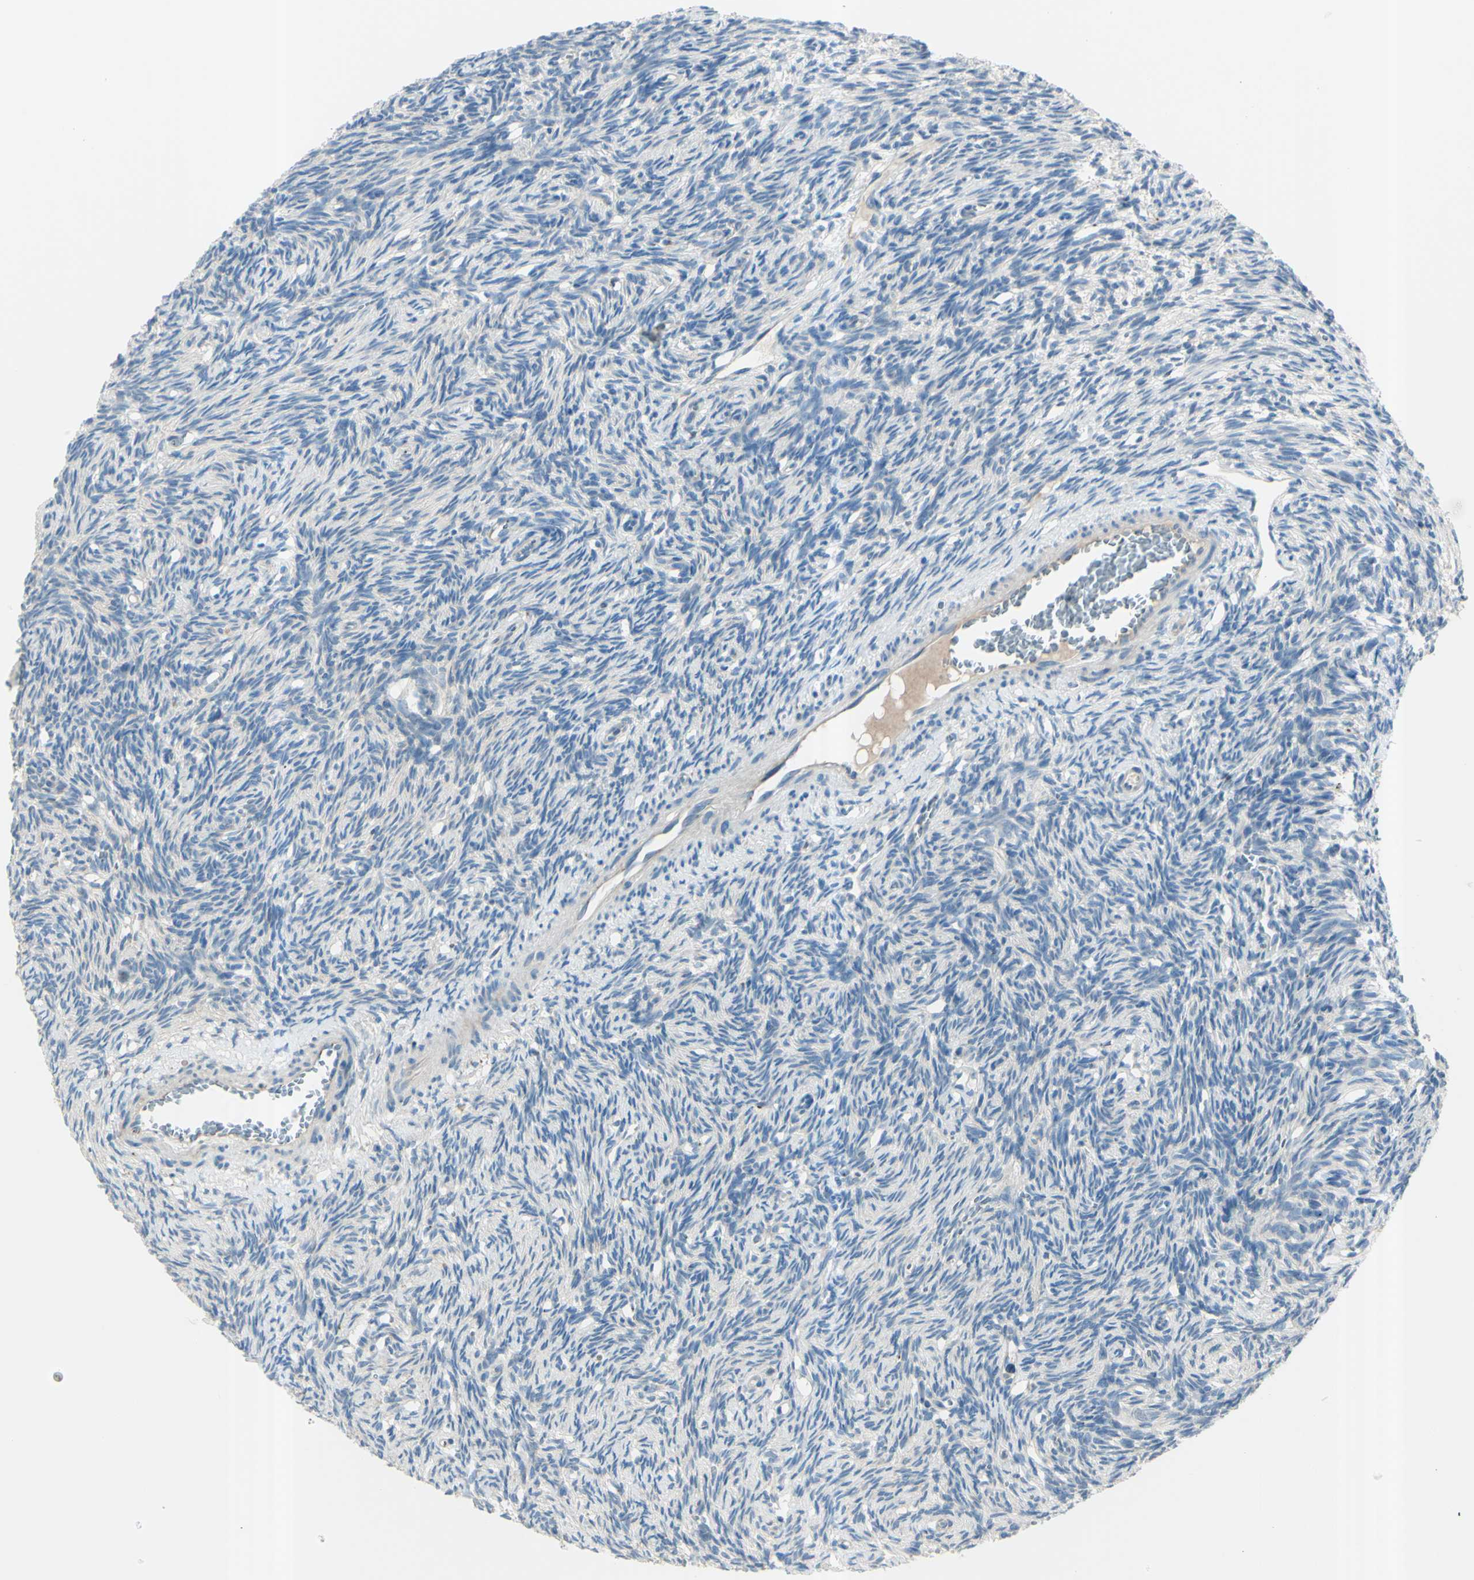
{"staining": {"intensity": "negative", "quantity": "none", "location": "none"}, "tissue": "ovary", "cell_type": "Follicle cells", "image_type": "normal", "snomed": [{"axis": "morphology", "description": "Normal tissue, NOS"}, {"axis": "topography", "description": "Ovary"}], "caption": "This is a micrograph of IHC staining of unremarkable ovary, which shows no expression in follicle cells. (DAB (3,3'-diaminobenzidine) immunohistochemistry visualized using brightfield microscopy, high magnification).", "gene": "B4GALT1", "patient": {"sex": "female", "age": 33}}